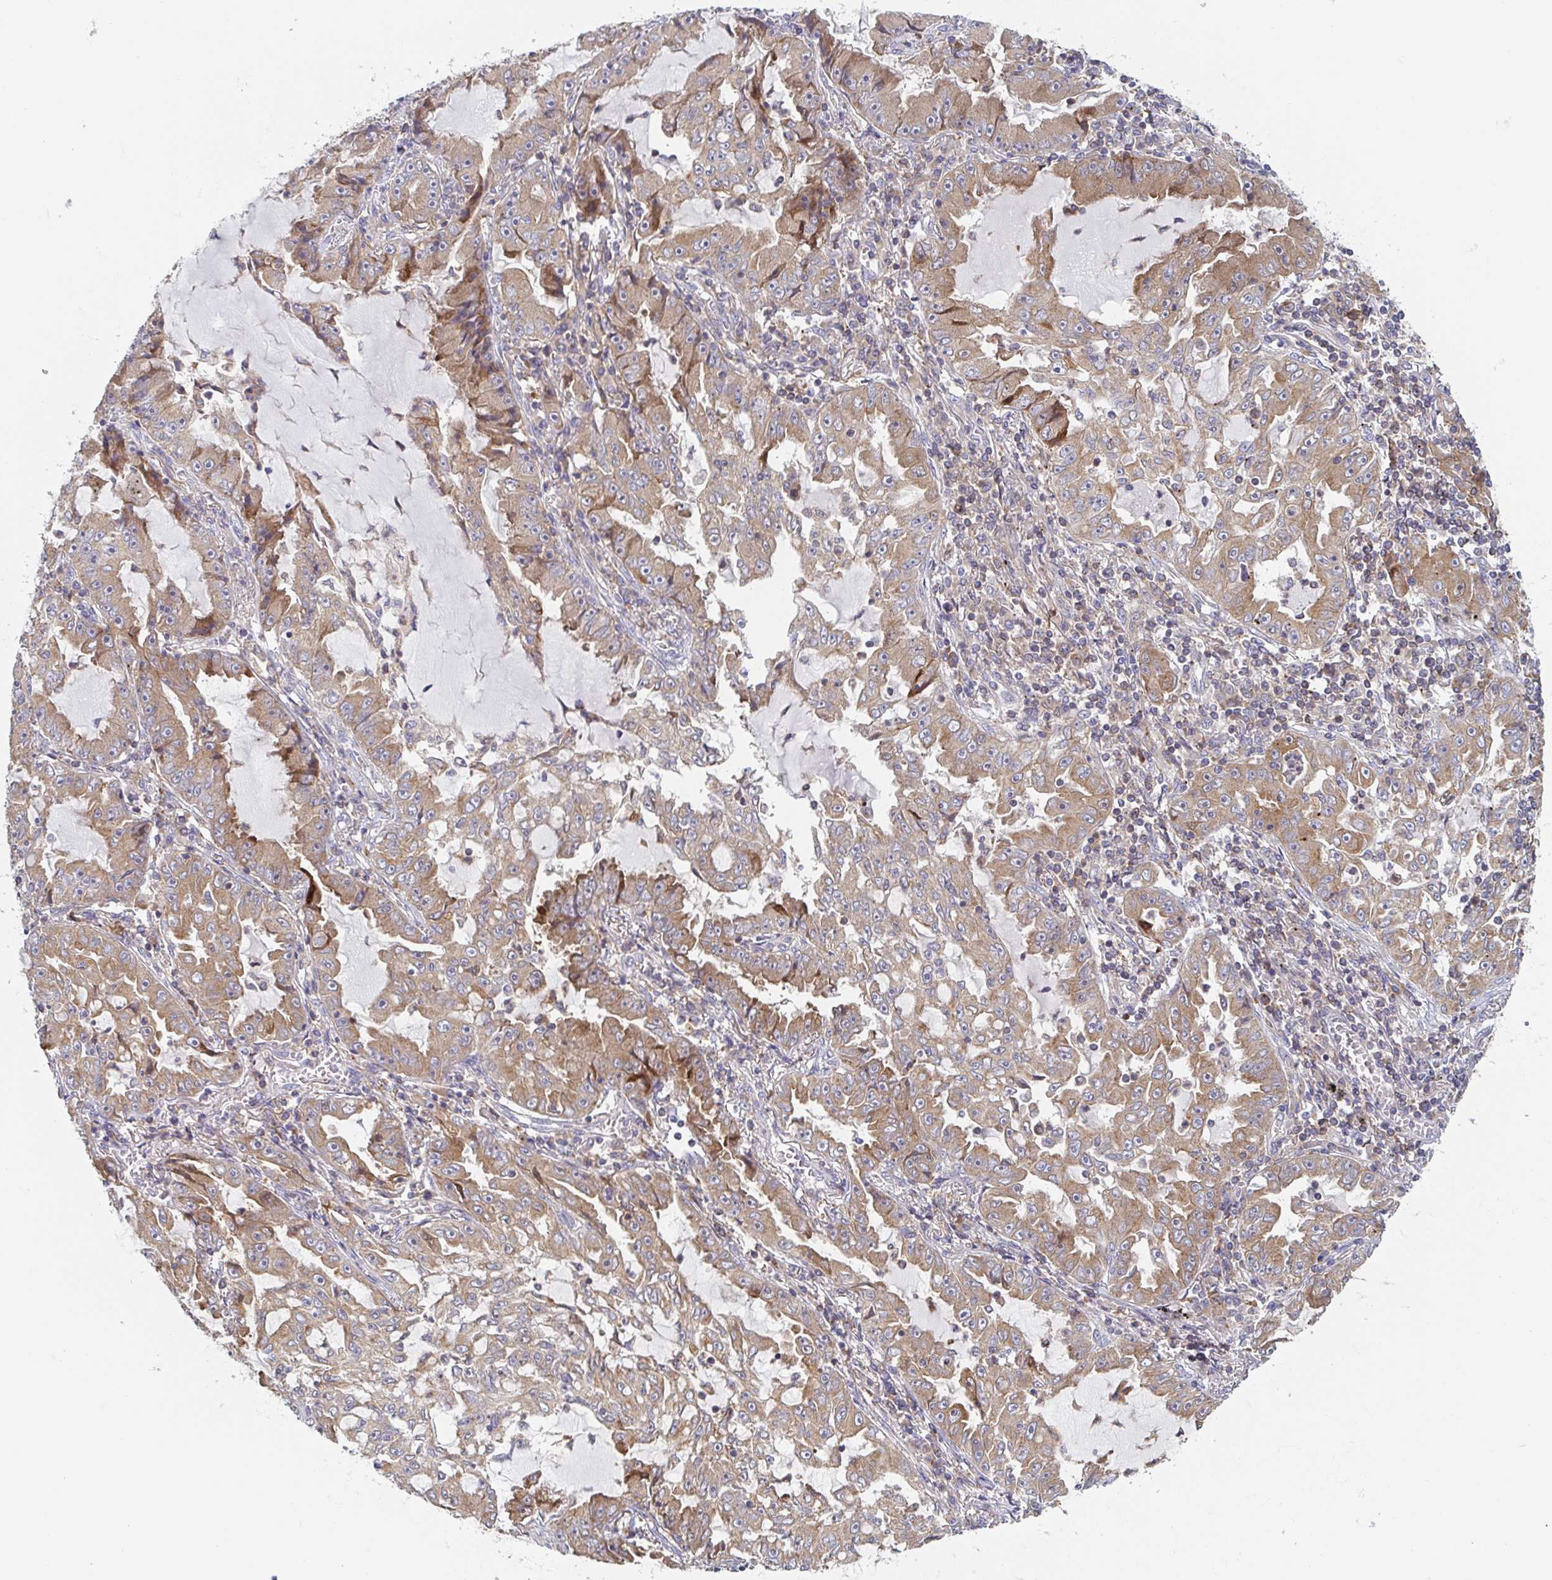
{"staining": {"intensity": "moderate", "quantity": ">75%", "location": "cytoplasmic/membranous"}, "tissue": "lung cancer", "cell_type": "Tumor cells", "image_type": "cancer", "snomed": [{"axis": "morphology", "description": "Adenocarcinoma, NOS"}, {"axis": "topography", "description": "Lung"}], "caption": "A medium amount of moderate cytoplasmic/membranous staining is identified in approximately >75% of tumor cells in lung cancer (adenocarcinoma) tissue. The staining was performed using DAB (3,3'-diaminobenzidine), with brown indicating positive protein expression. Nuclei are stained blue with hematoxylin.", "gene": "TUFT1", "patient": {"sex": "female", "age": 52}}